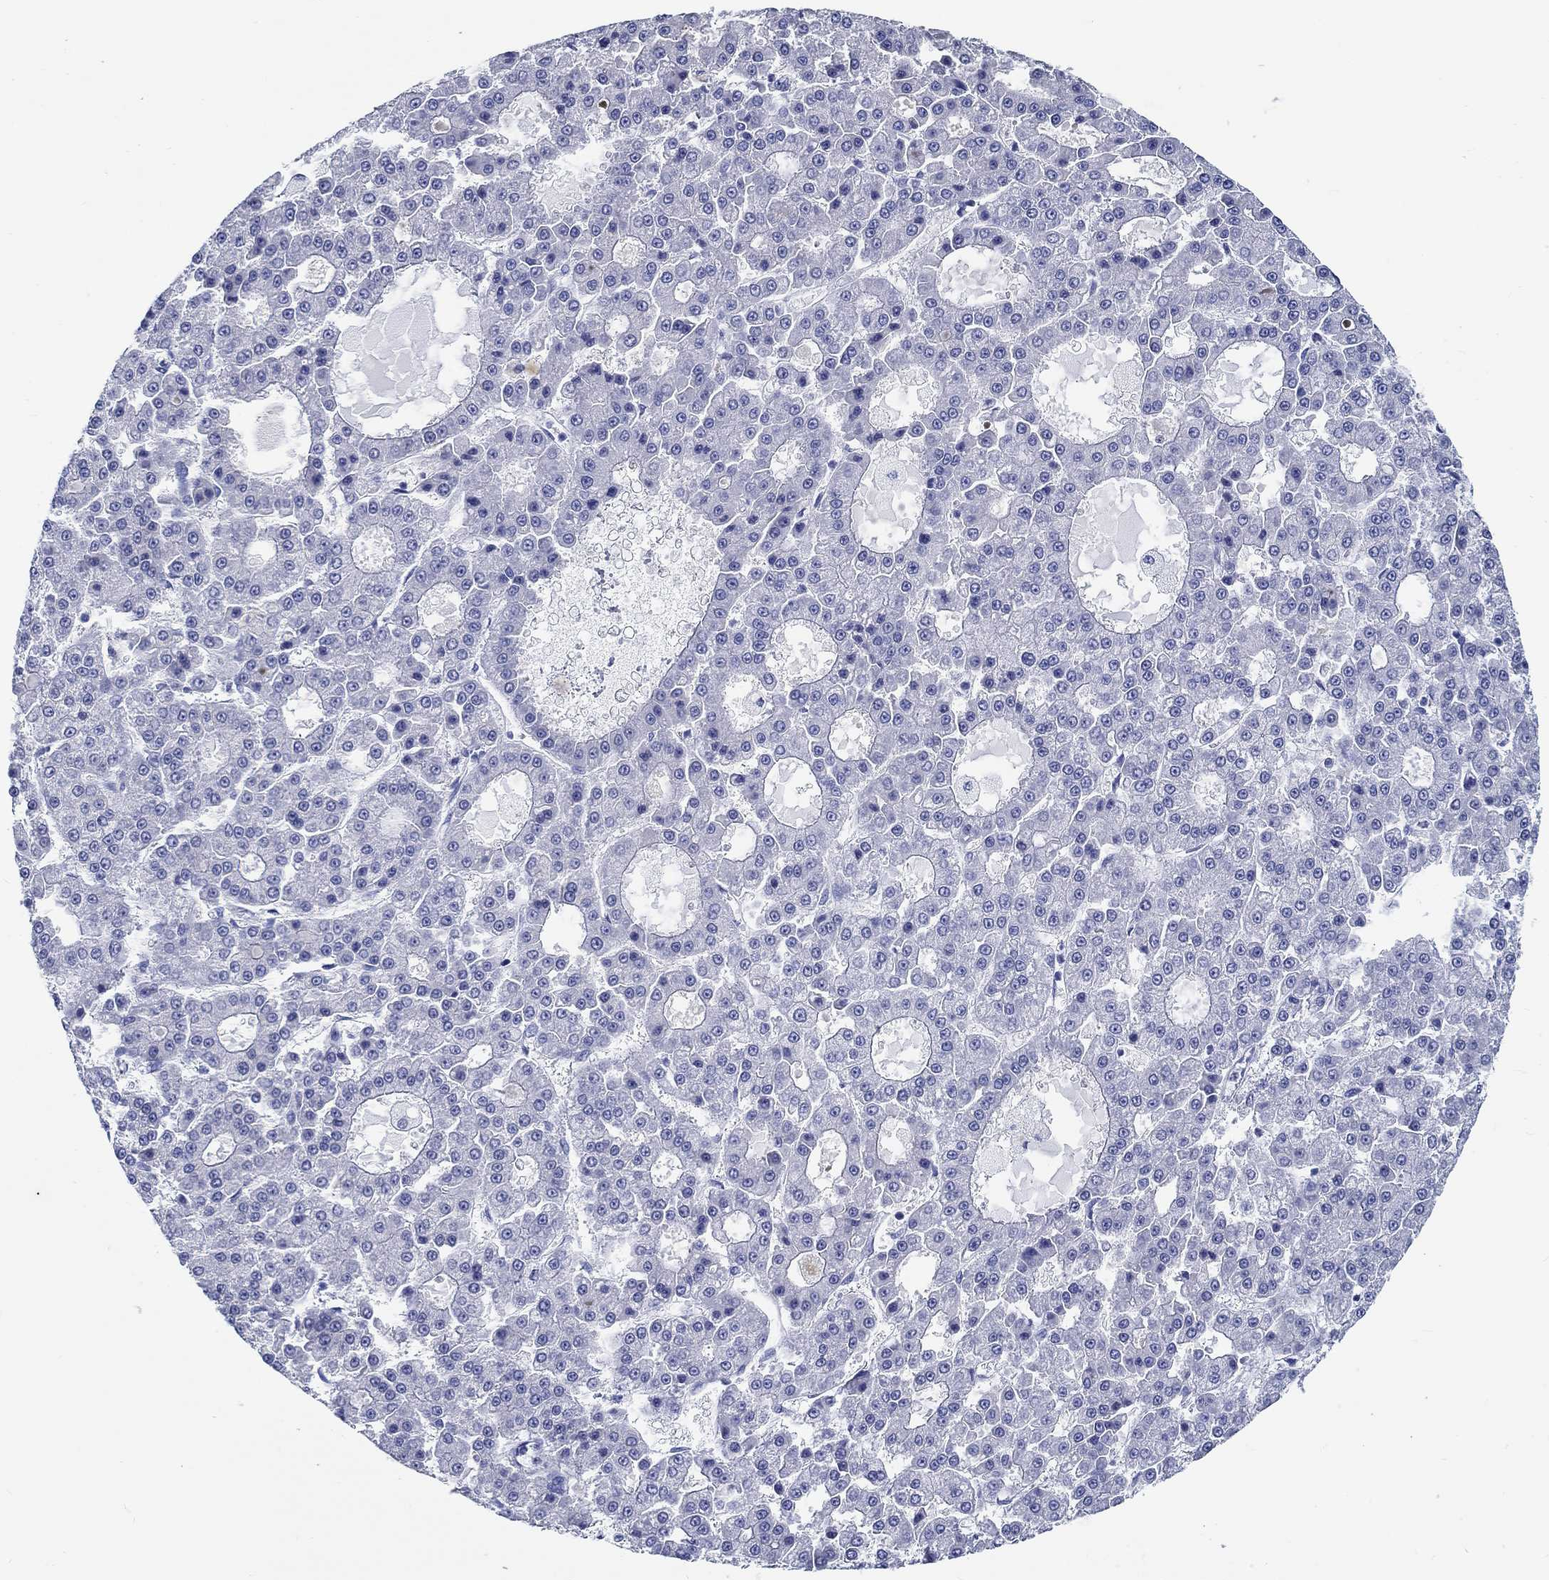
{"staining": {"intensity": "negative", "quantity": "none", "location": "none"}, "tissue": "liver cancer", "cell_type": "Tumor cells", "image_type": "cancer", "snomed": [{"axis": "morphology", "description": "Carcinoma, Hepatocellular, NOS"}, {"axis": "topography", "description": "Liver"}], "caption": "This is a photomicrograph of immunohistochemistry staining of liver cancer (hepatocellular carcinoma), which shows no expression in tumor cells.", "gene": "FBXO2", "patient": {"sex": "male", "age": 70}}